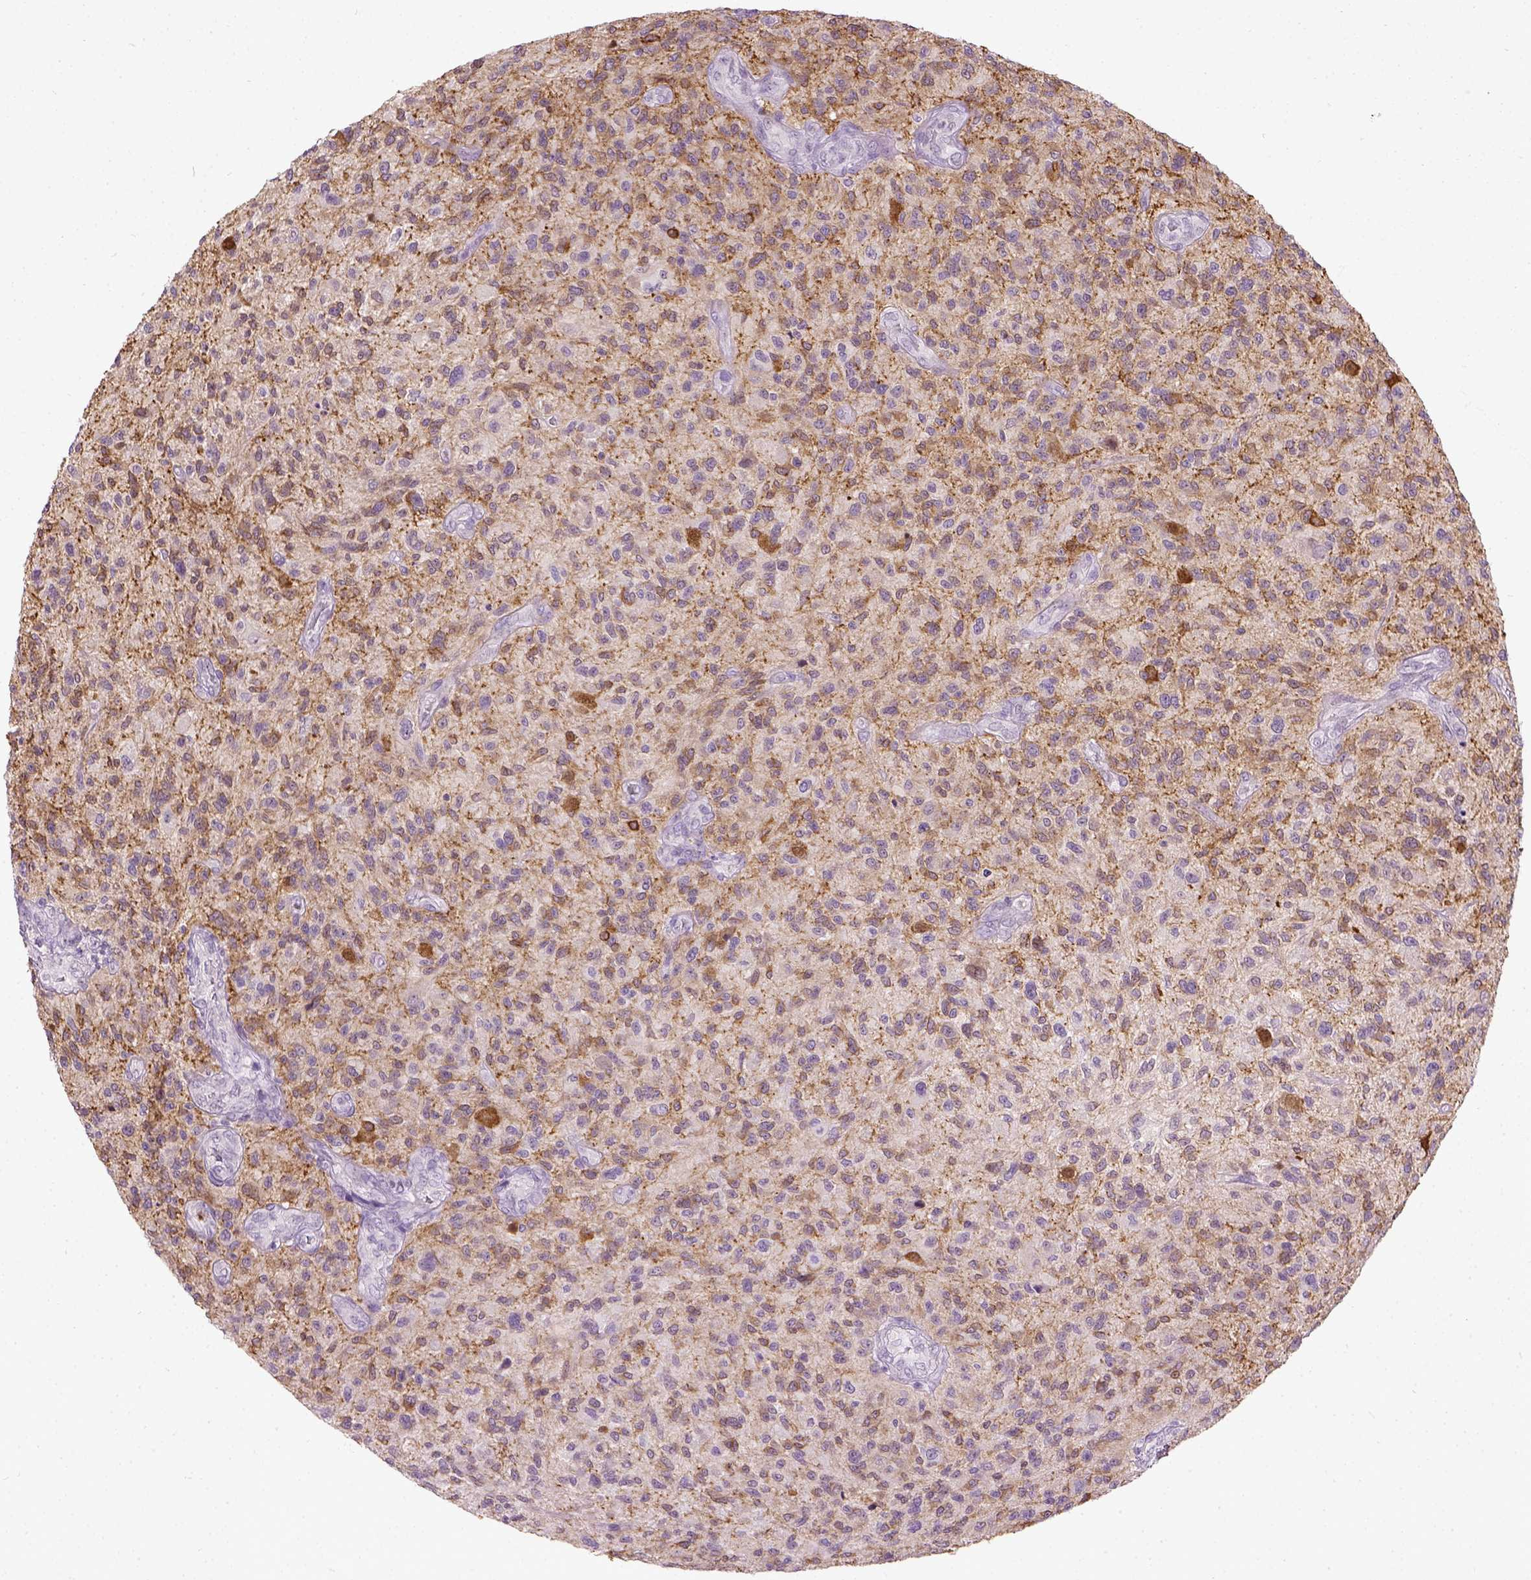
{"staining": {"intensity": "moderate", "quantity": "<25%", "location": "cytoplasmic/membranous"}, "tissue": "glioma", "cell_type": "Tumor cells", "image_type": "cancer", "snomed": [{"axis": "morphology", "description": "Glioma, malignant, High grade"}, {"axis": "topography", "description": "Brain"}], "caption": "An image showing moderate cytoplasmic/membranous staining in approximately <25% of tumor cells in glioma, as visualized by brown immunohistochemical staining.", "gene": "MAPT", "patient": {"sex": "male", "age": 47}}